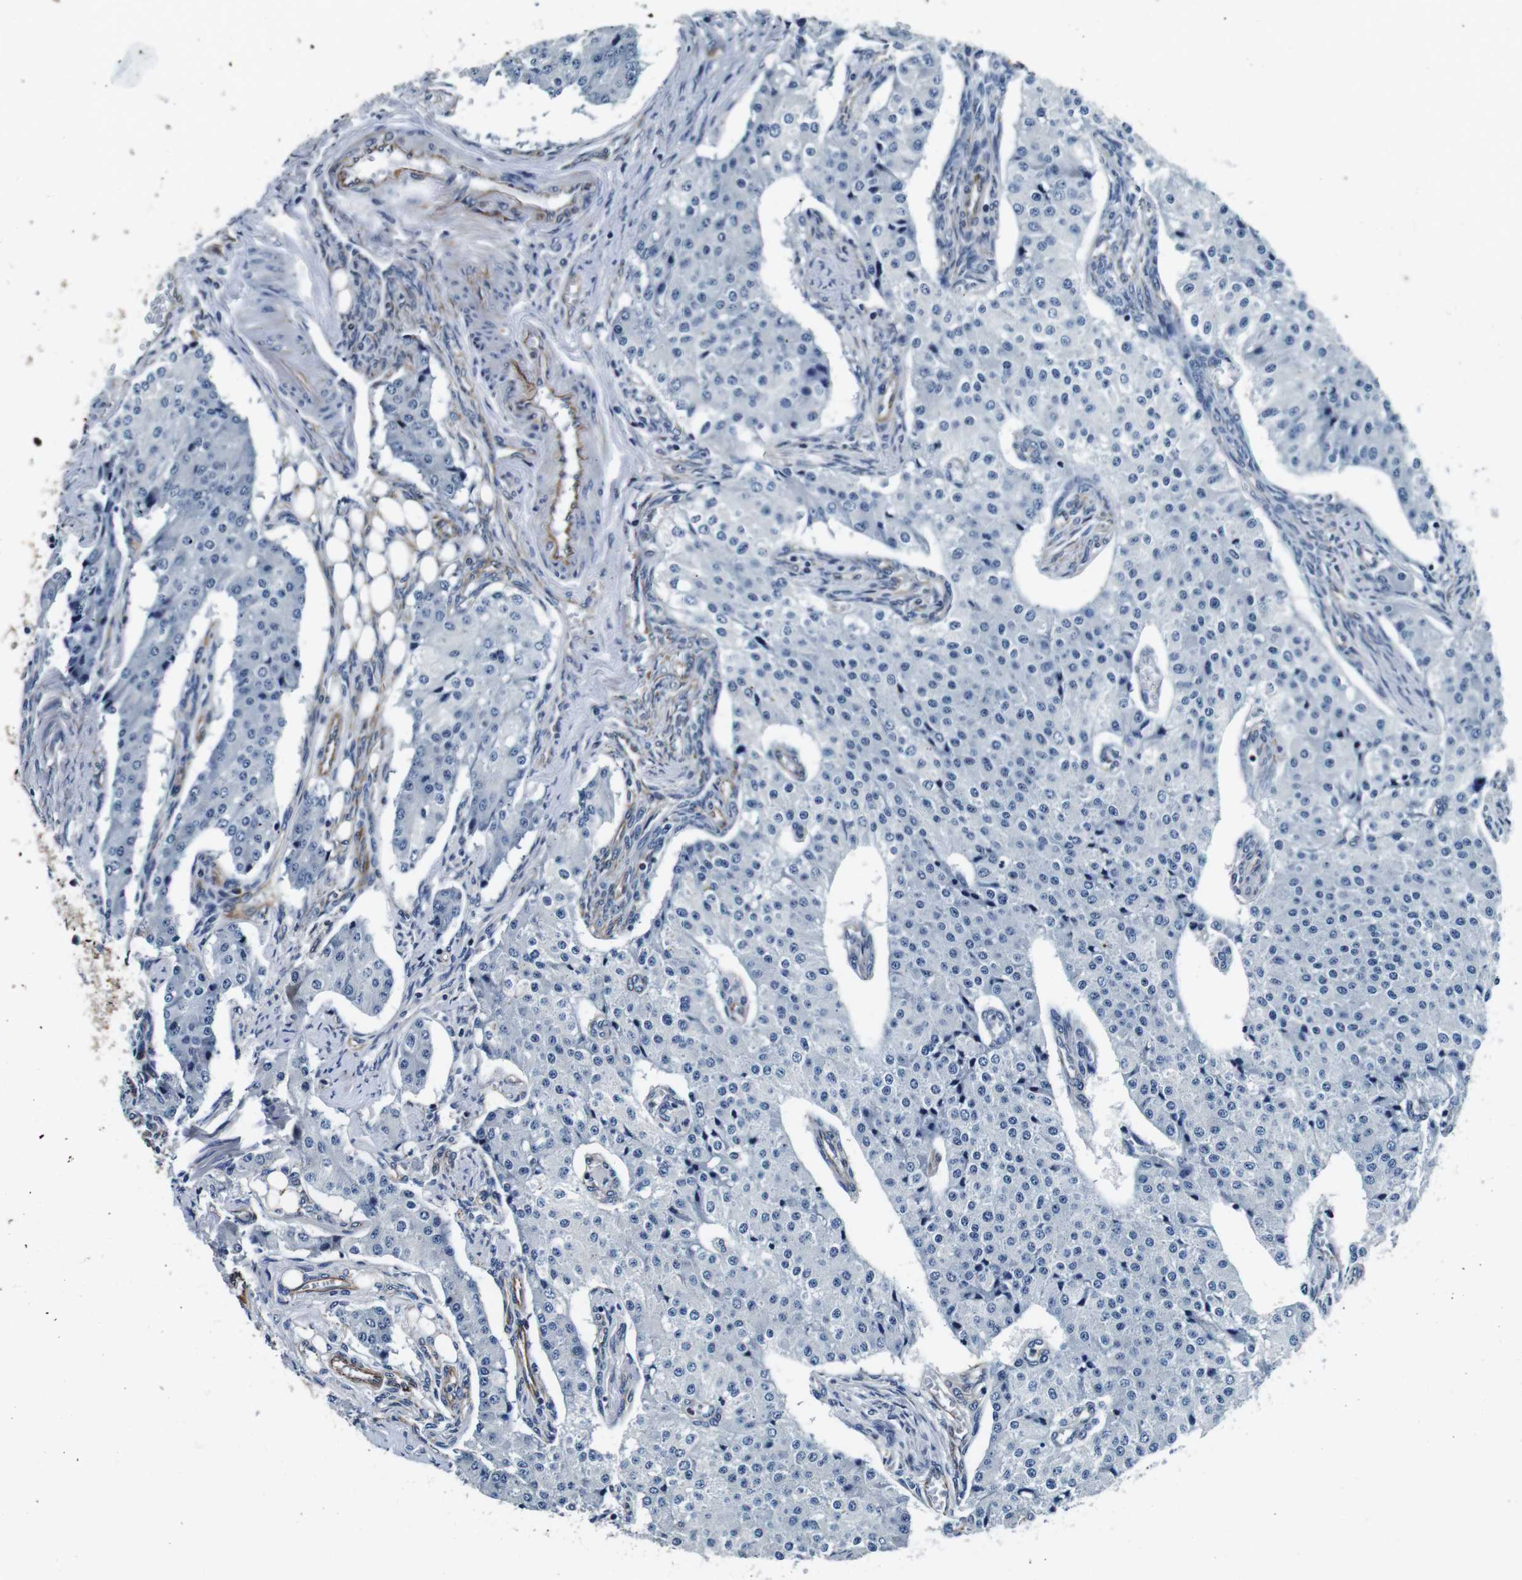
{"staining": {"intensity": "negative", "quantity": "none", "location": "none"}, "tissue": "carcinoid", "cell_type": "Tumor cells", "image_type": "cancer", "snomed": [{"axis": "morphology", "description": "Carcinoid, malignant, NOS"}, {"axis": "topography", "description": "Colon"}], "caption": "This micrograph is of carcinoid (malignant) stained with IHC to label a protein in brown with the nuclei are counter-stained blue. There is no positivity in tumor cells. (DAB immunohistochemistry (IHC), high magnification).", "gene": "GJE1", "patient": {"sex": "female", "age": 52}}